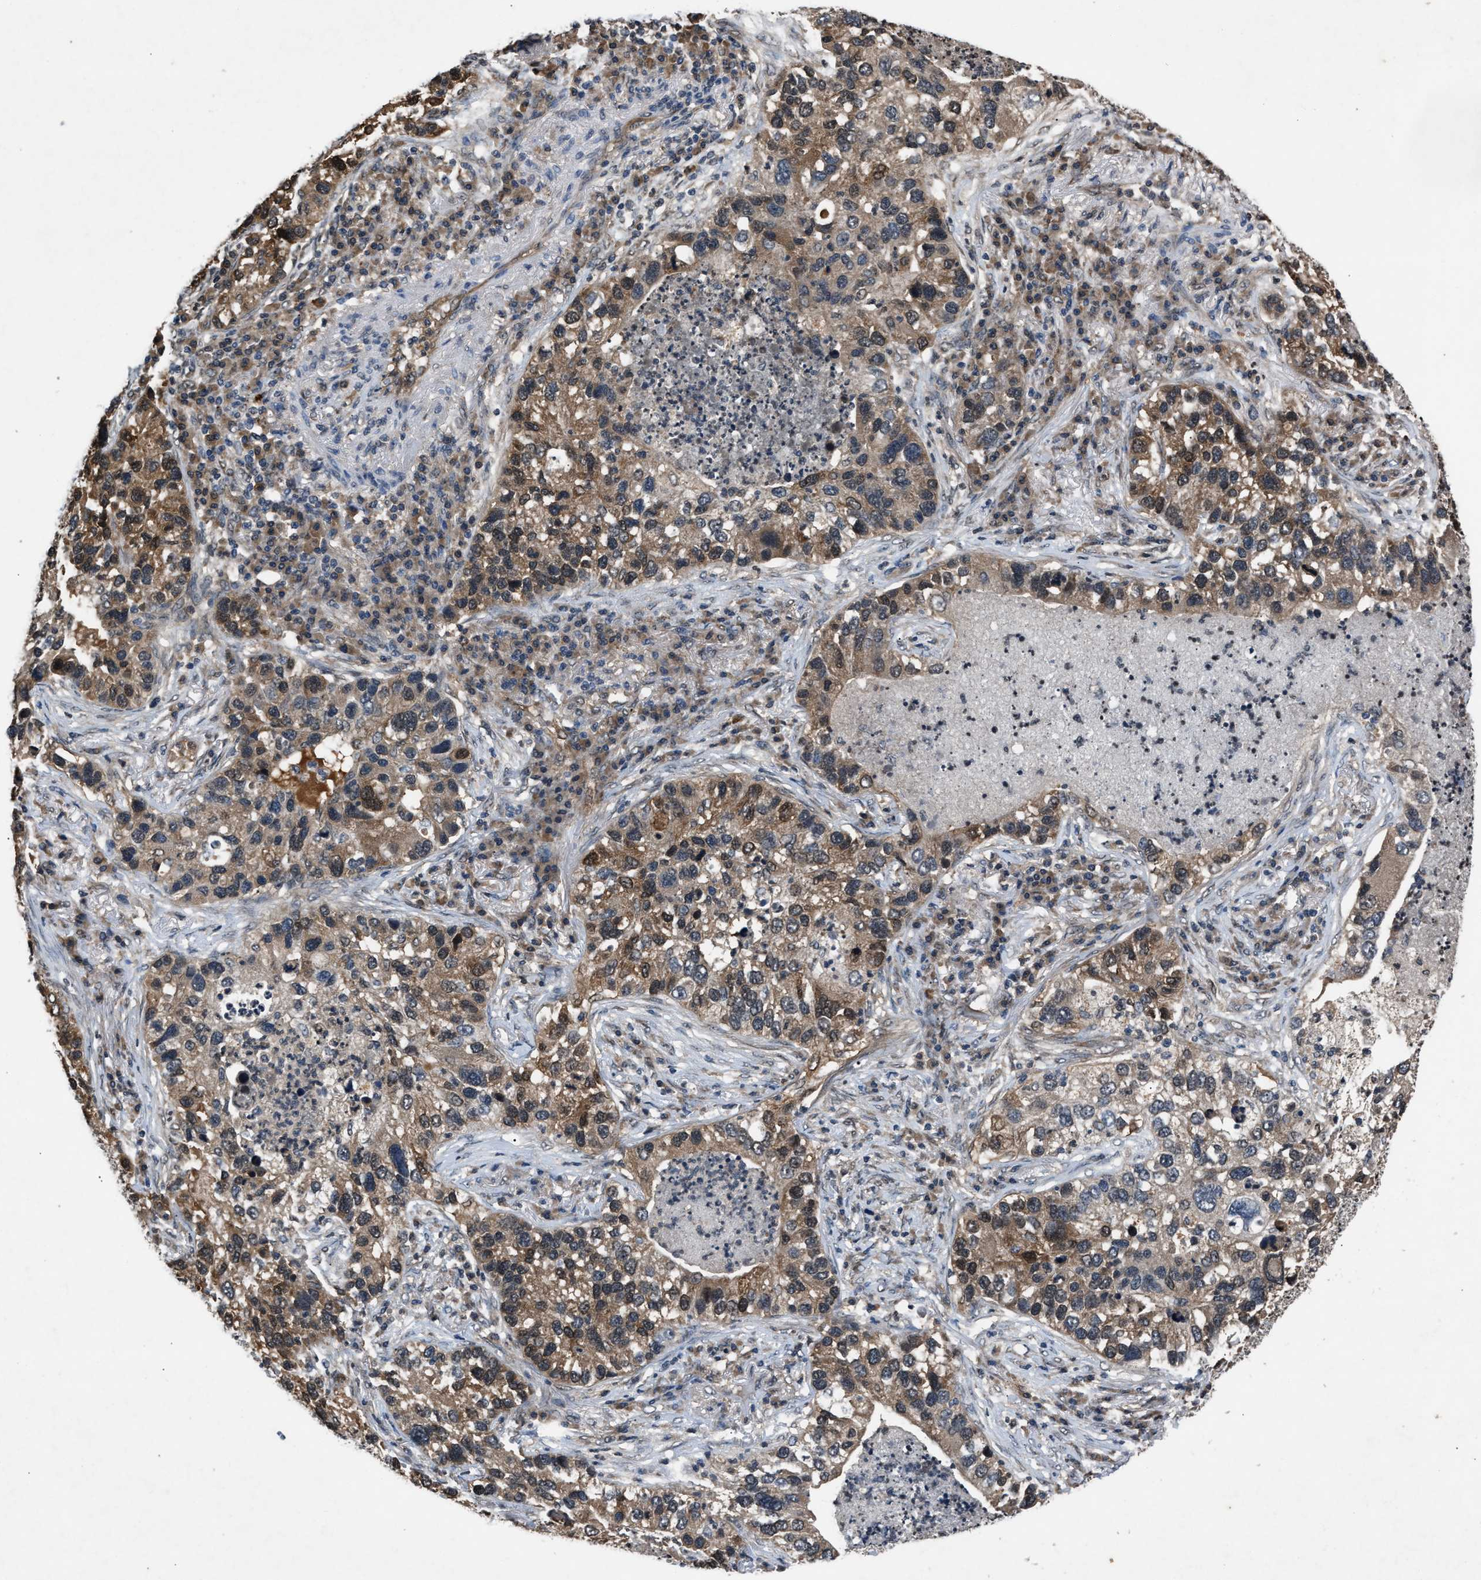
{"staining": {"intensity": "weak", "quantity": "25%-75%", "location": "cytoplasmic/membranous,nuclear"}, "tissue": "lung cancer", "cell_type": "Tumor cells", "image_type": "cancer", "snomed": [{"axis": "morphology", "description": "Normal tissue, NOS"}, {"axis": "morphology", "description": "Adenocarcinoma, NOS"}, {"axis": "topography", "description": "Bronchus"}, {"axis": "topography", "description": "Lung"}], "caption": "Approximately 25%-75% of tumor cells in adenocarcinoma (lung) display weak cytoplasmic/membranous and nuclear protein positivity as visualized by brown immunohistochemical staining.", "gene": "TP53I3", "patient": {"sex": "male", "age": 54}}